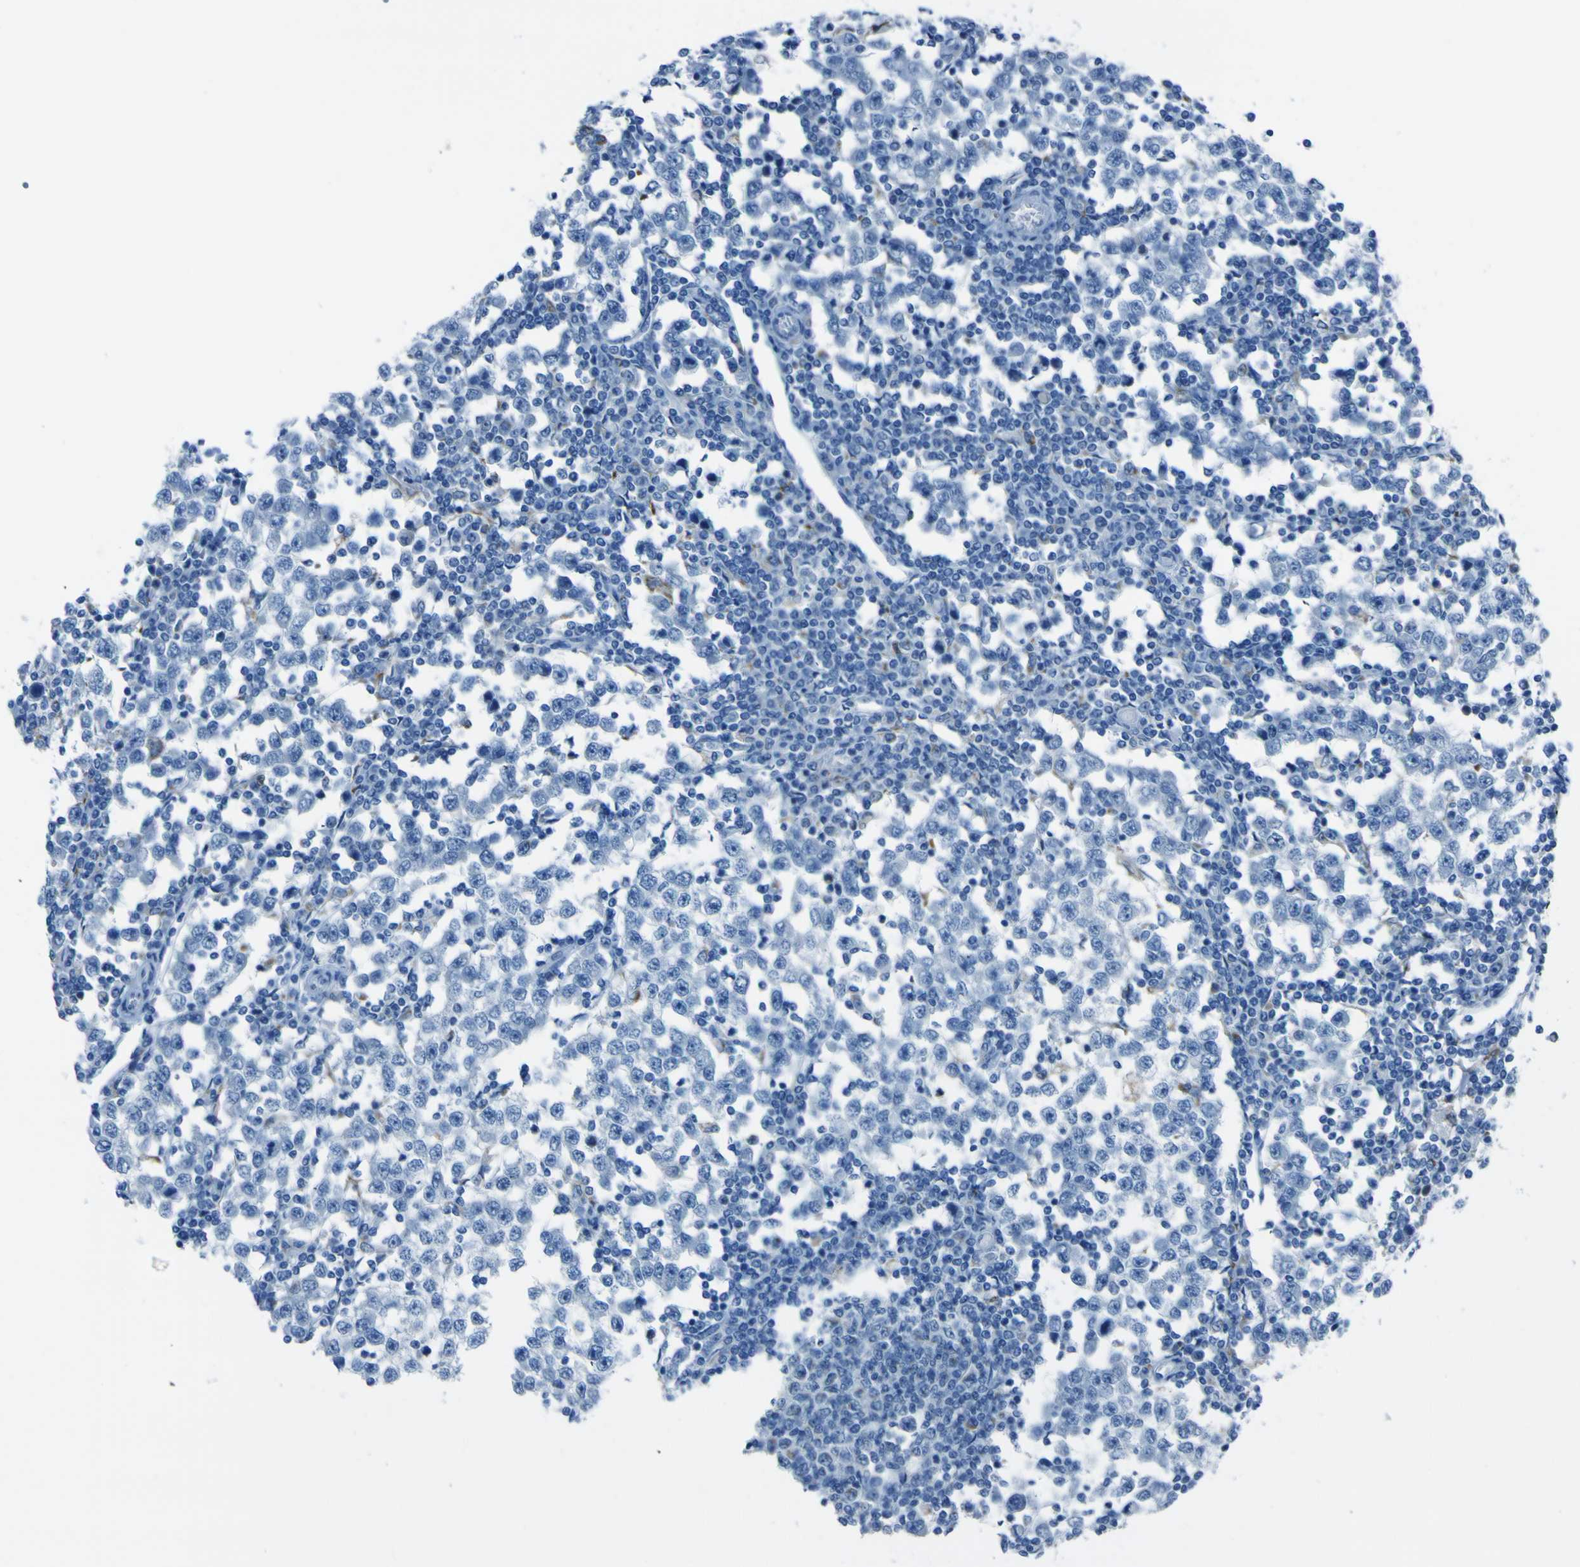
{"staining": {"intensity": "weak", "quantity": "<25%", "location": "cytoplasmic/membranous"}, "tissue": "testis cancer", "cell_type": "Tumor cells", "image_type": "cancer", "snomed": [{"axis": "morphology", "description": "Seminoma, NOS"}, {"axis": "topography", "description": "Testis"}], "caption": "Seminoma (testis) stained for a protein using immunohistochemistry (IHC) reveals no expression tumor cells.", "gene": "ACSL1", "patient": {"sex": "male", "age": 65}}